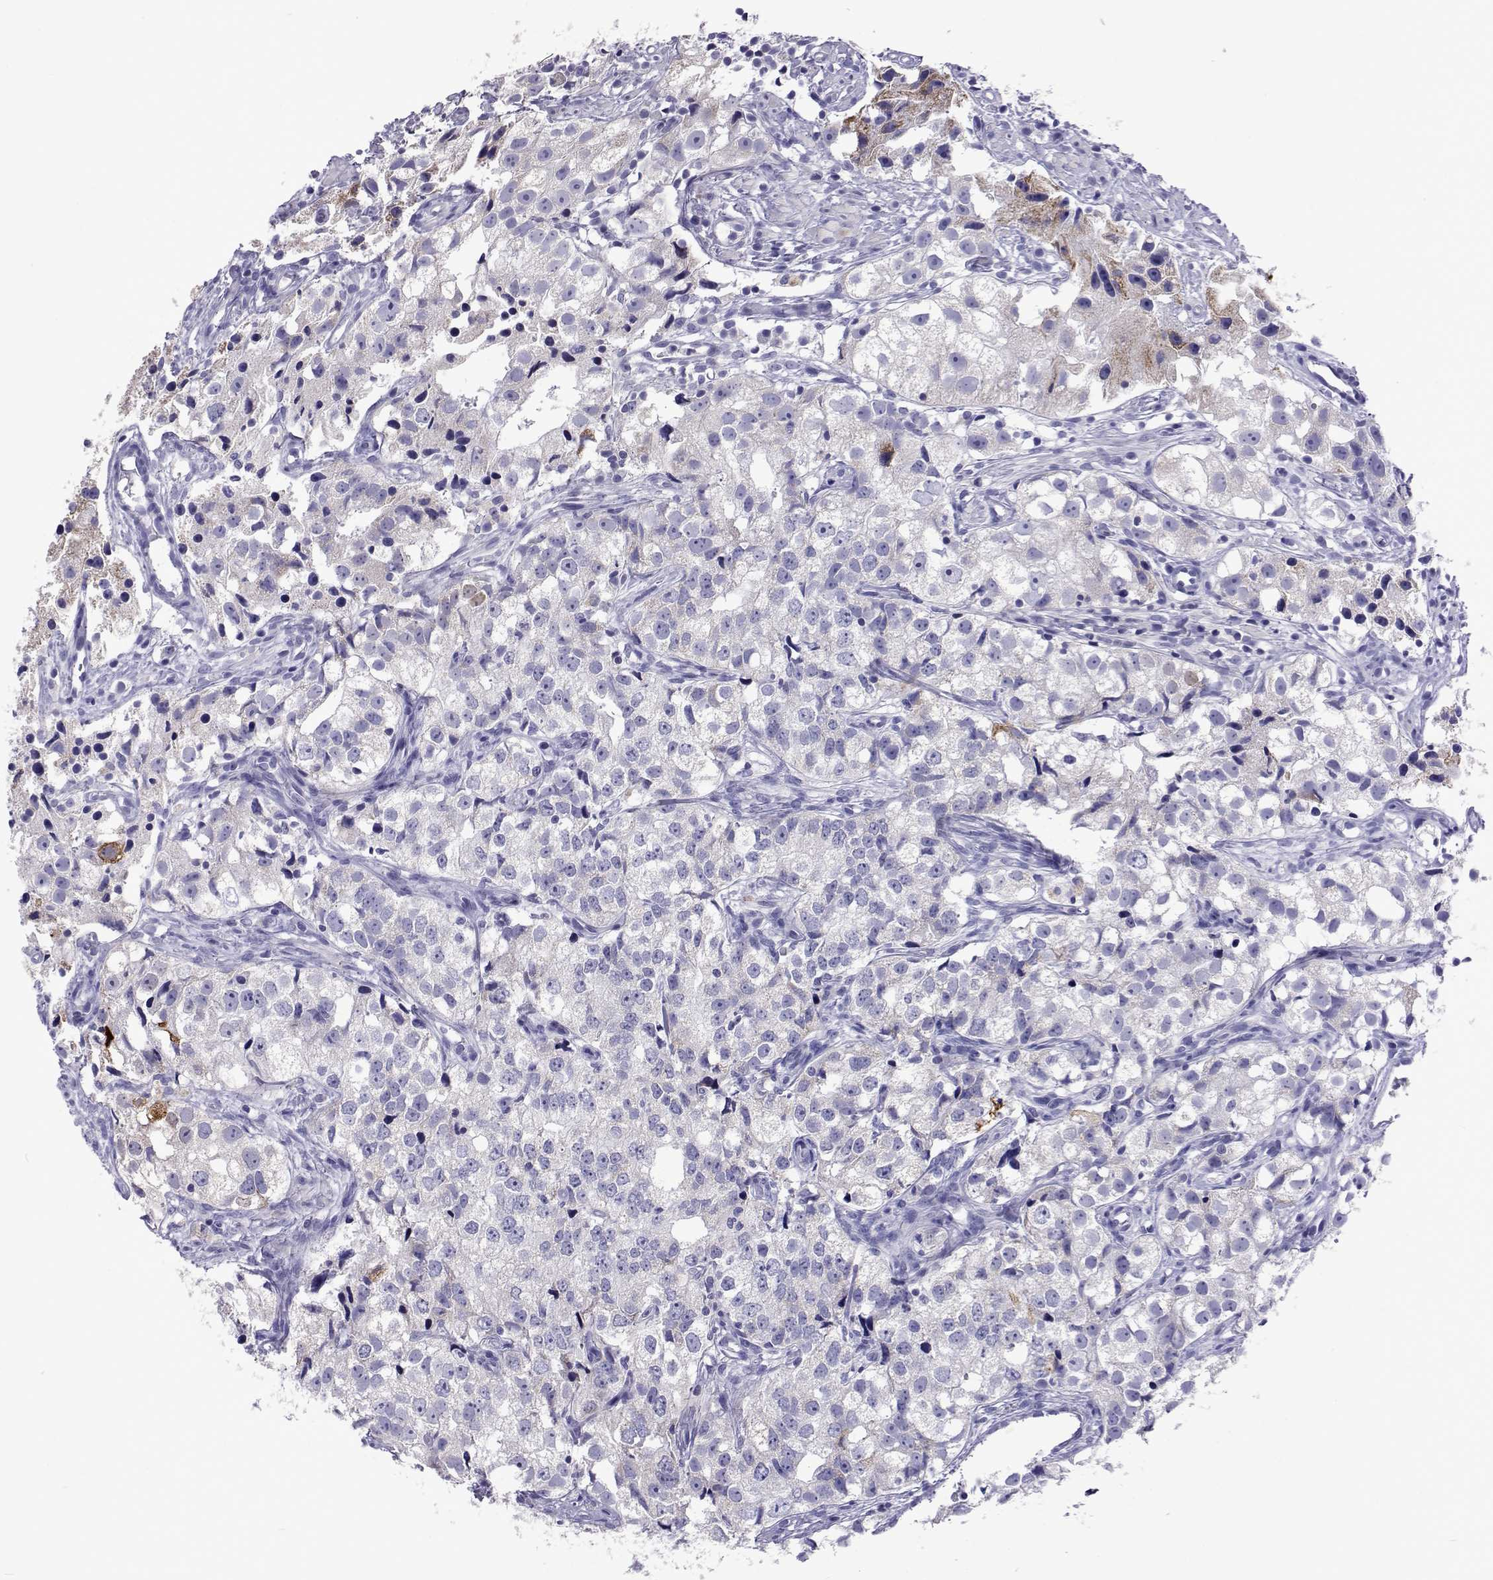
{"staining": {"intensity": "moderate", "quantity": "<25%", "location": "cytoplasmic/membranous"}, "tissue": "prostate cancer", "cell_type": "Tumor cells", "image_type": "cancer", "snomed": [{"axis": "morphology", "description": "Adenocarcinoma, High grade"}, {"axis": "topography", "description": "Prostate"}], "caption": "Protein staining of prostate high-grade adenocarcinoma tissue shows moderate cytoplasmic/membranous expression in approximately <25% of tumor cells.", "gene": "UMODL1", "patient": {"sex": "male", "age": 68}}